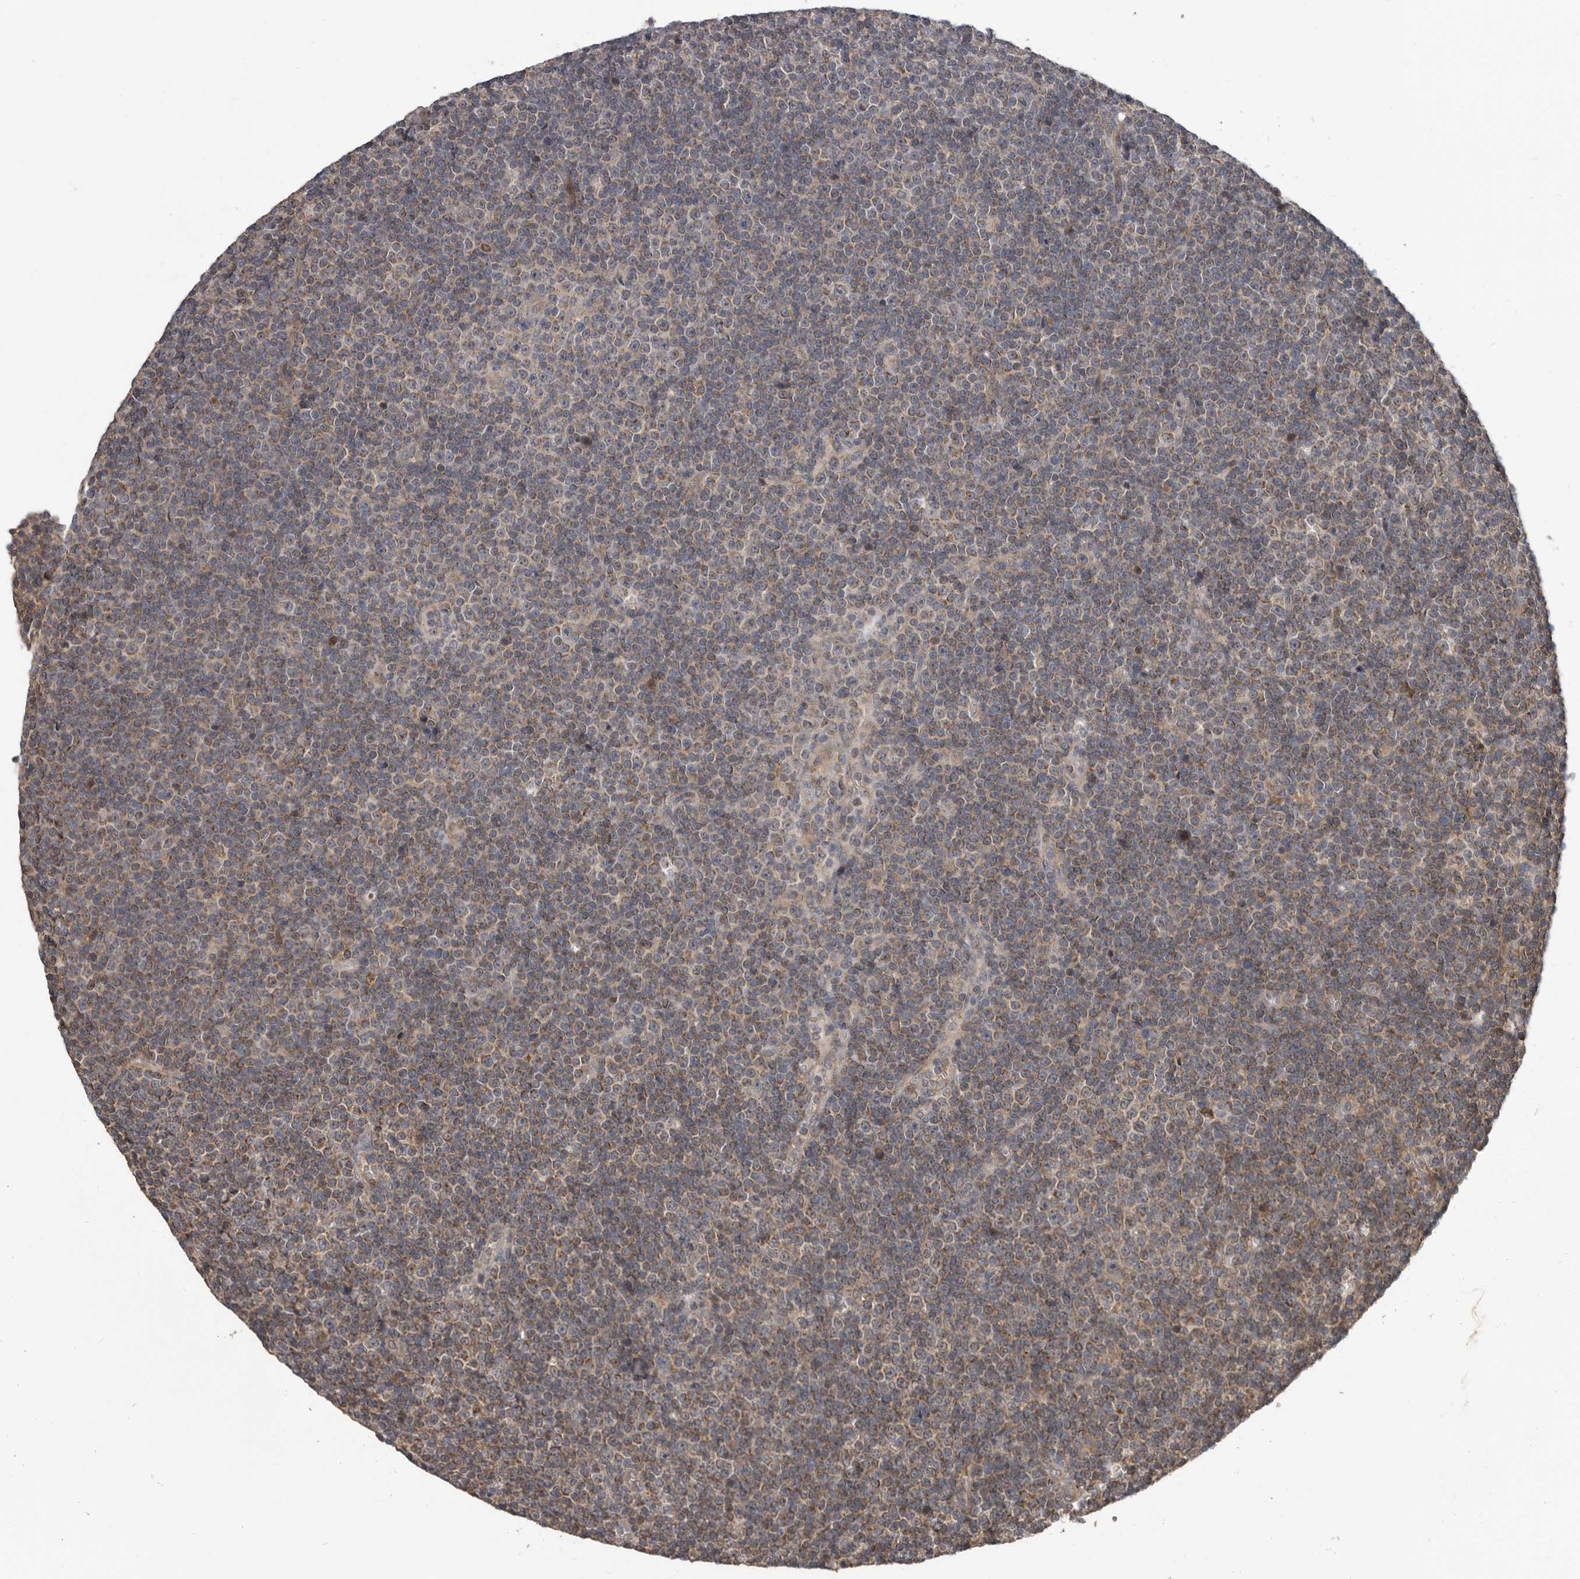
{"staining": {"intensity": "weak", "quantity": "25%-75%", "location": "cytoplasmic/membranous"}, "tissue": "lymphoma", "cell_type": "Tumor cells", "image_type": "cancer", "snomed": [{"axis": "morphology", "description": "Malignant lymphoma, non-Hodgkin's type, Low grade"}, {"axis": "topography", "description": "Lymph node"}], "caption": "A high-resolution photomicrograph shows IHC staining of lymphoma, which demonstrates weak cytoplasmic/membranous staining in approximately 25%-75% of tumor cells.", "gene": "FGFR4", "patient": {"sex": "female", "age": 67}}